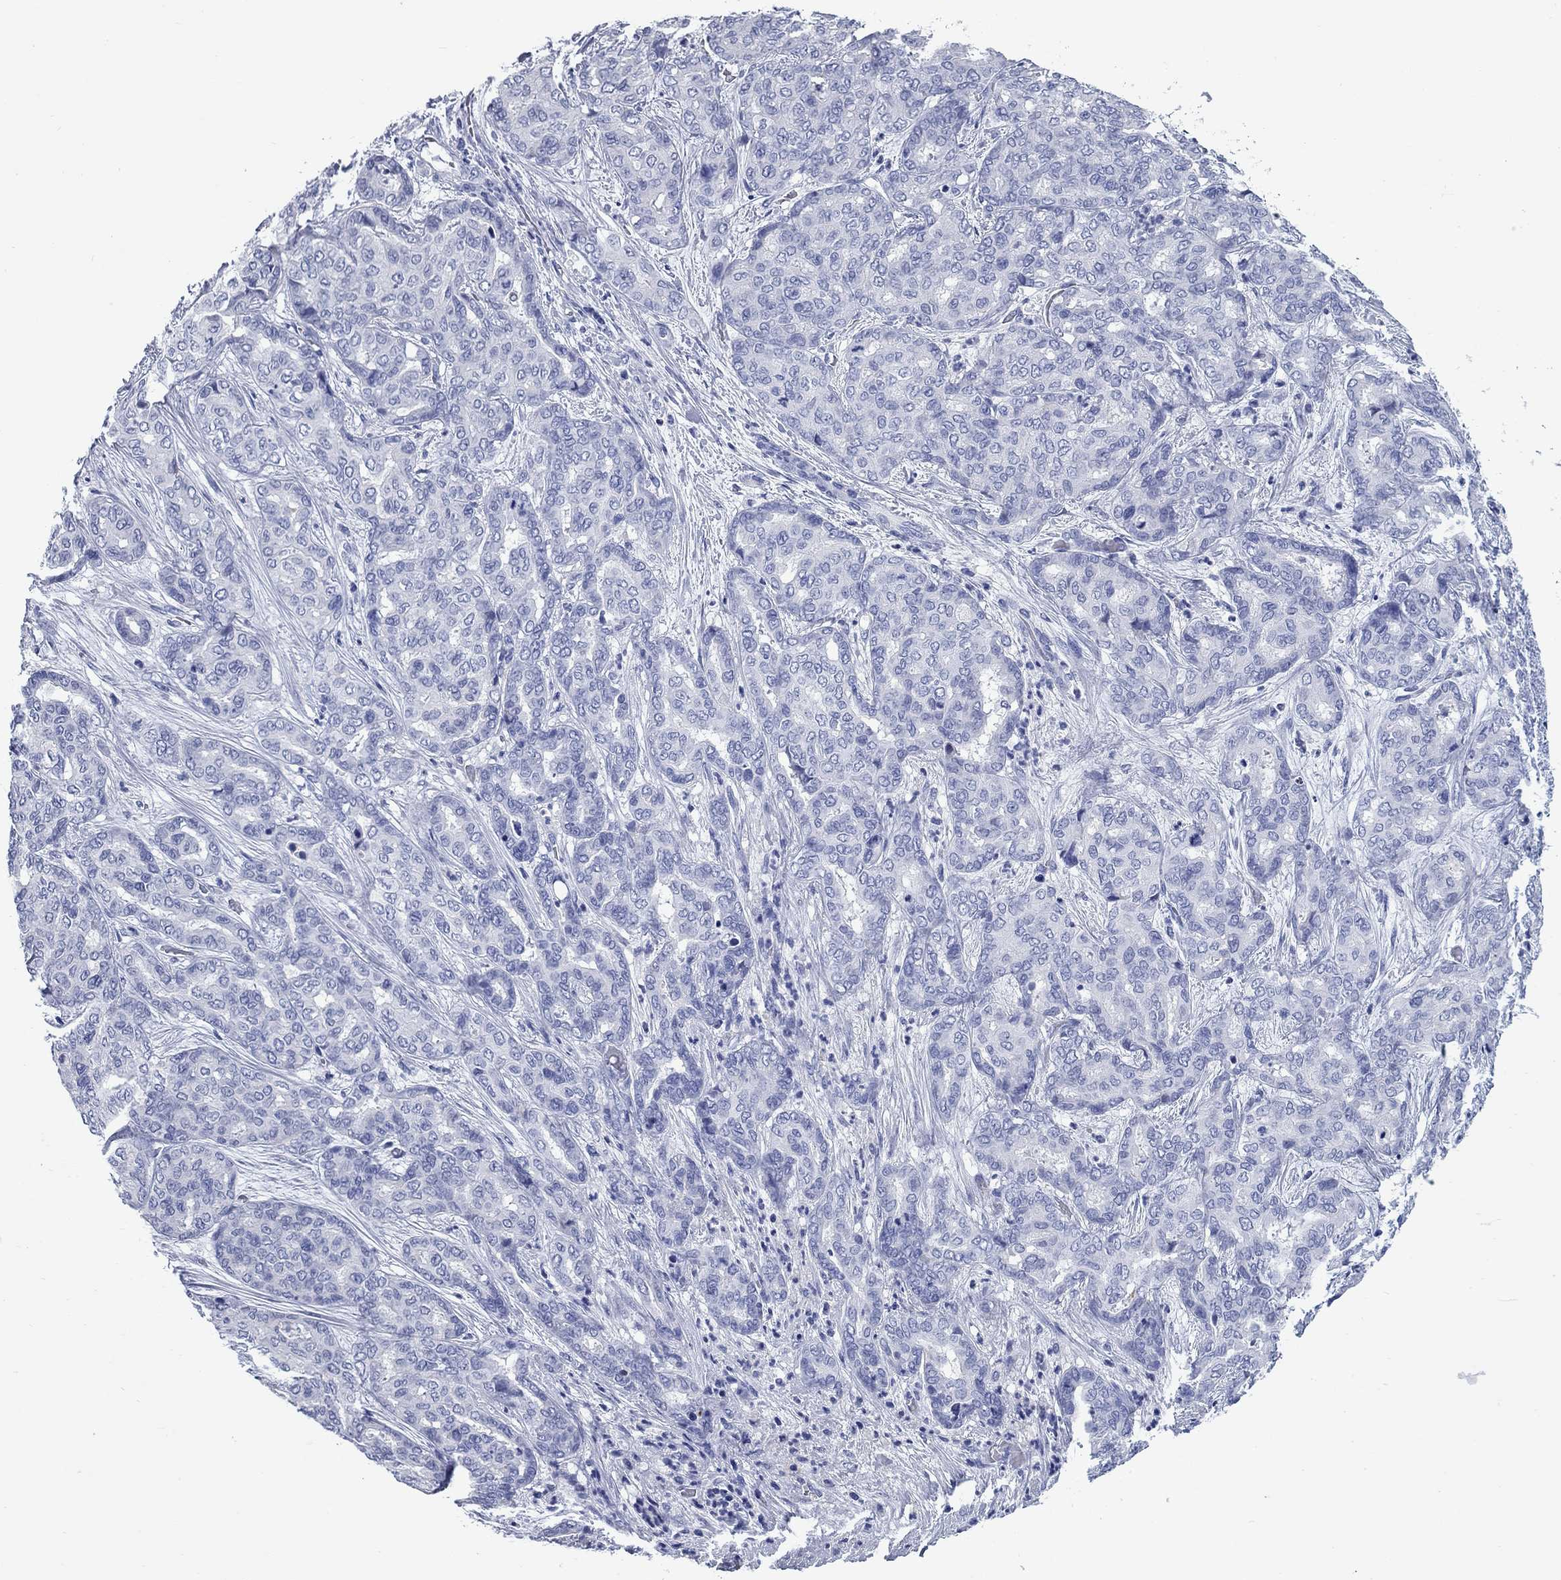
{"staining": {"intensity": "negative", "quantity": "none", "location": "none"}, "tissue": "liver cancer", "cell_type": "Tumor cells", "image_type": "cancer", "snomed": [{"axis": "morphology", "description": "Cholangiocarcinoma"}, {"axis": "topography", "description": "Liver"}], "caption": "Immunohistochemical staining of liver cancer demonstrates no significant staining in tumor cells.", "gene": "CCNA1", "patient": {"sex": "female", "age": 64}}